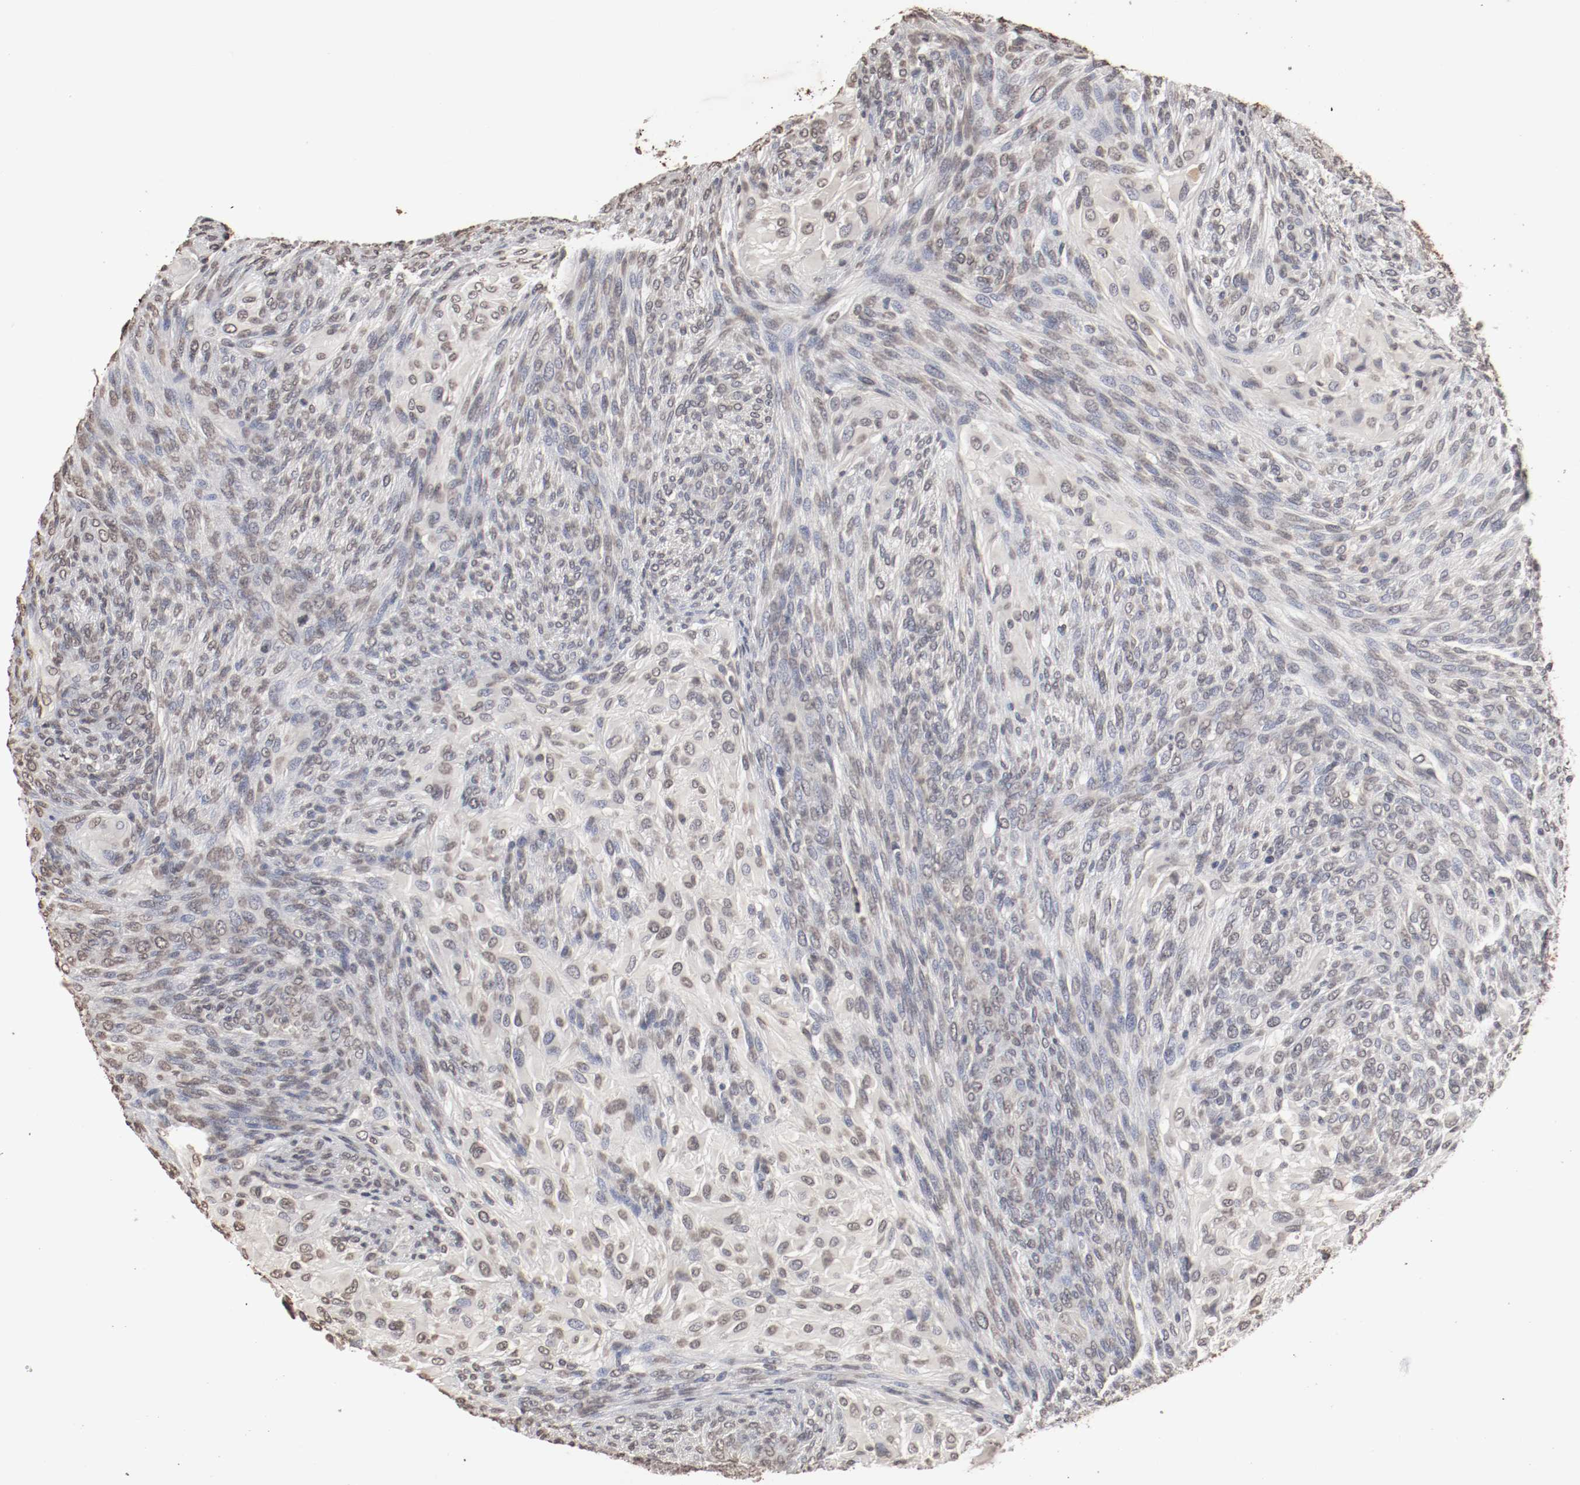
{"staining": {"intensity": "weak", "quantity": "25%-75%", "location": "nuclear"}, "tissue": "glioma", "cell_type": "Tumor cells", "image_type": "cancer", "snomed": [{"axis": "morphology", "description": "Glioma, malignant, High grade"}, {"axis": "topography", "description": "Cerebral cortex"}], "caption": "This is a photomicrograph of immunohistochemistry staining of malignant glioma (high-grade), which shows weak positivity in the nuclear of tumor cells.", "gene": "WASL", "patient": {"sex": "female", "age": 55}}